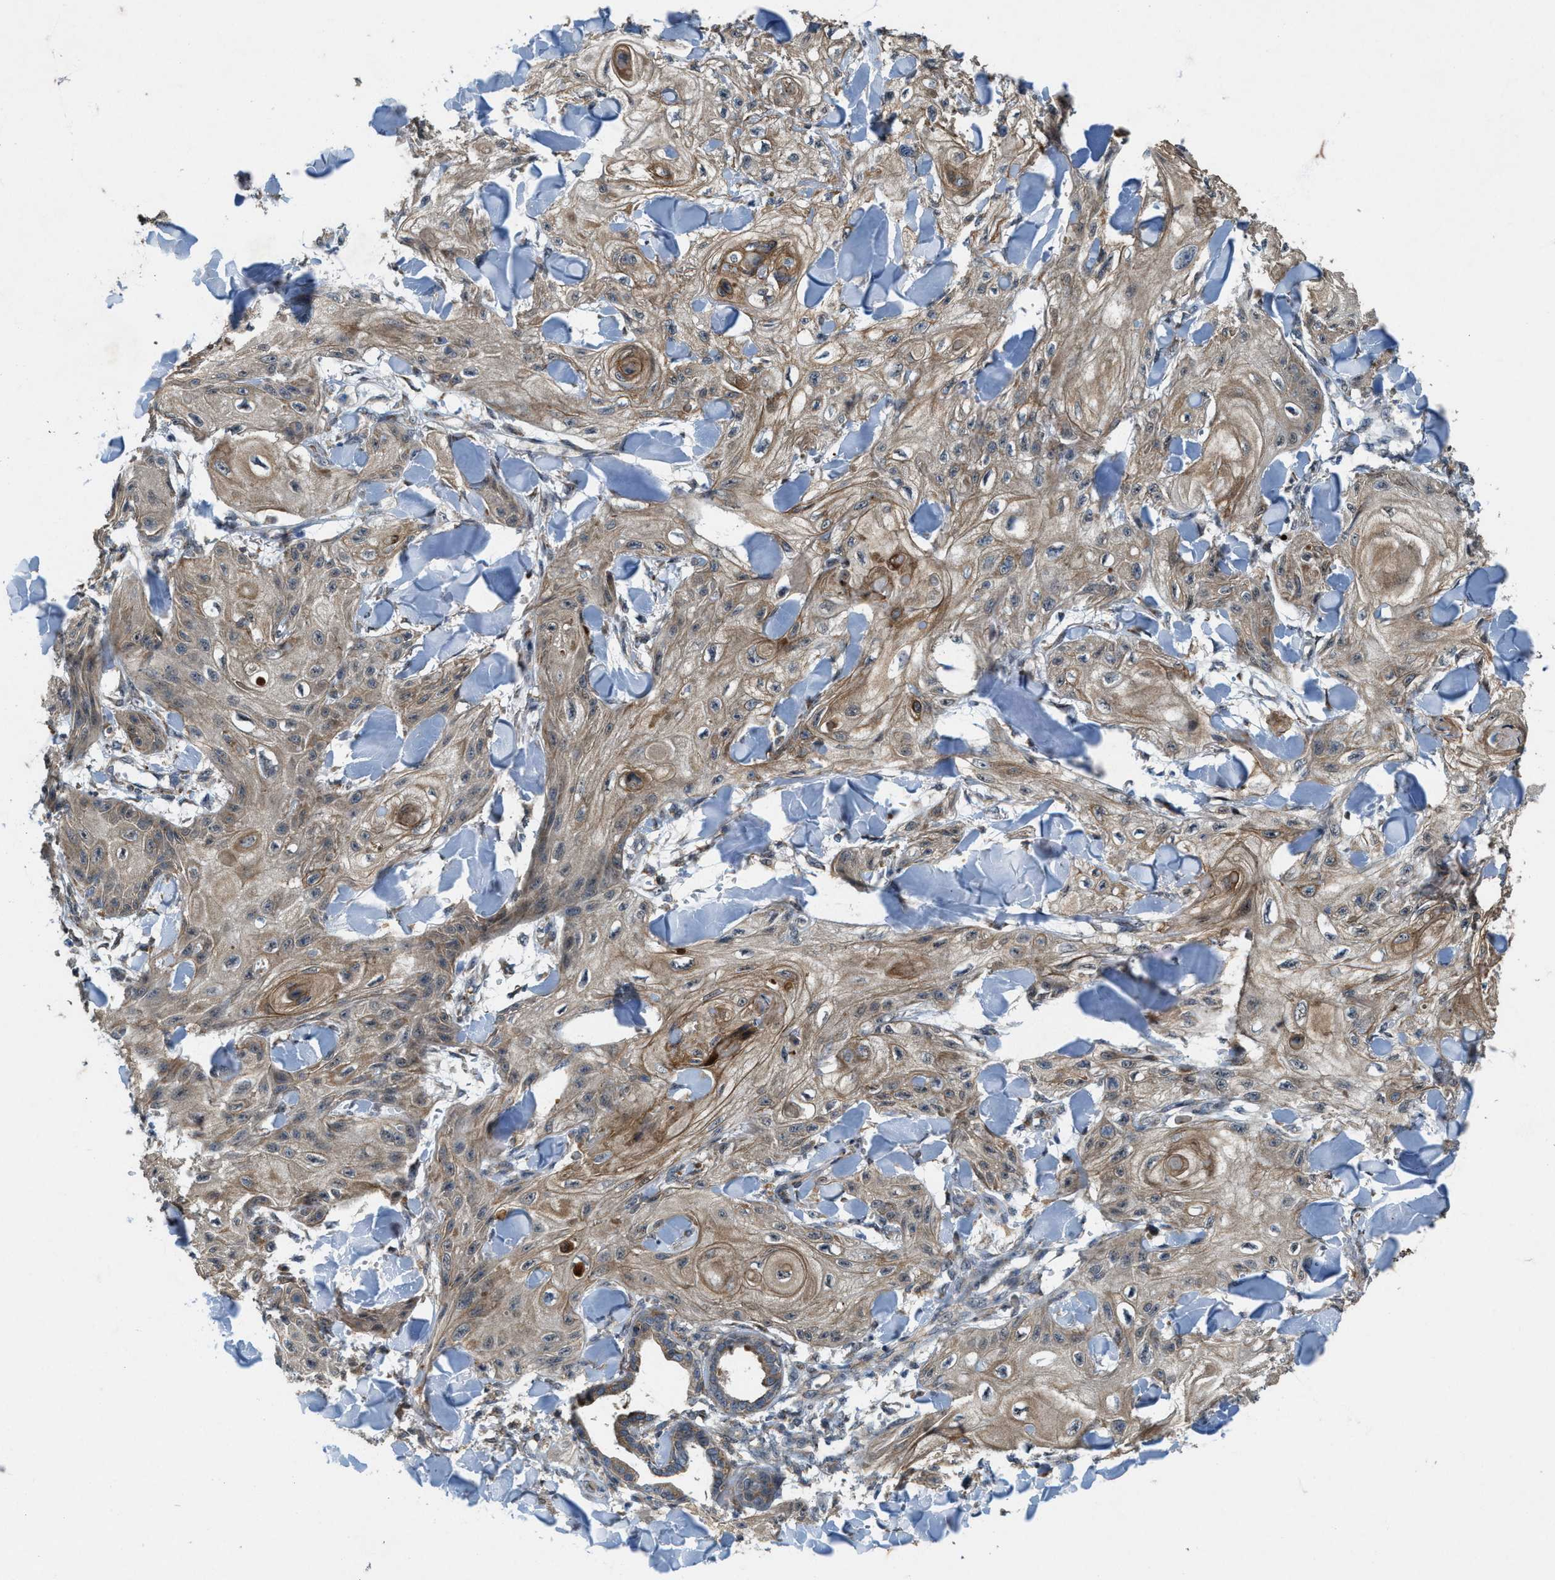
{"staining": {"intensity": "moderate", "quantity": ">75%", "location": "cytoplasmic/membranous"}, "tissue": "skin cancer", "cell_type": "Tumor cells", "image_type": "cancer", "snomed": [{"axis": "morphology", "description": "Squamous cell carcinoma, NOS"}, {"axis": "topography", "description": "Skin"}], "caption": "IHC of skin cancer (squamous cell carcinoma) exhibits medium levels of moderate cytoplasmic/membranous expression in about >75% of tumor cells.", "gene": "LRRC72", "patient": {"sex": "male", "age": 74}}